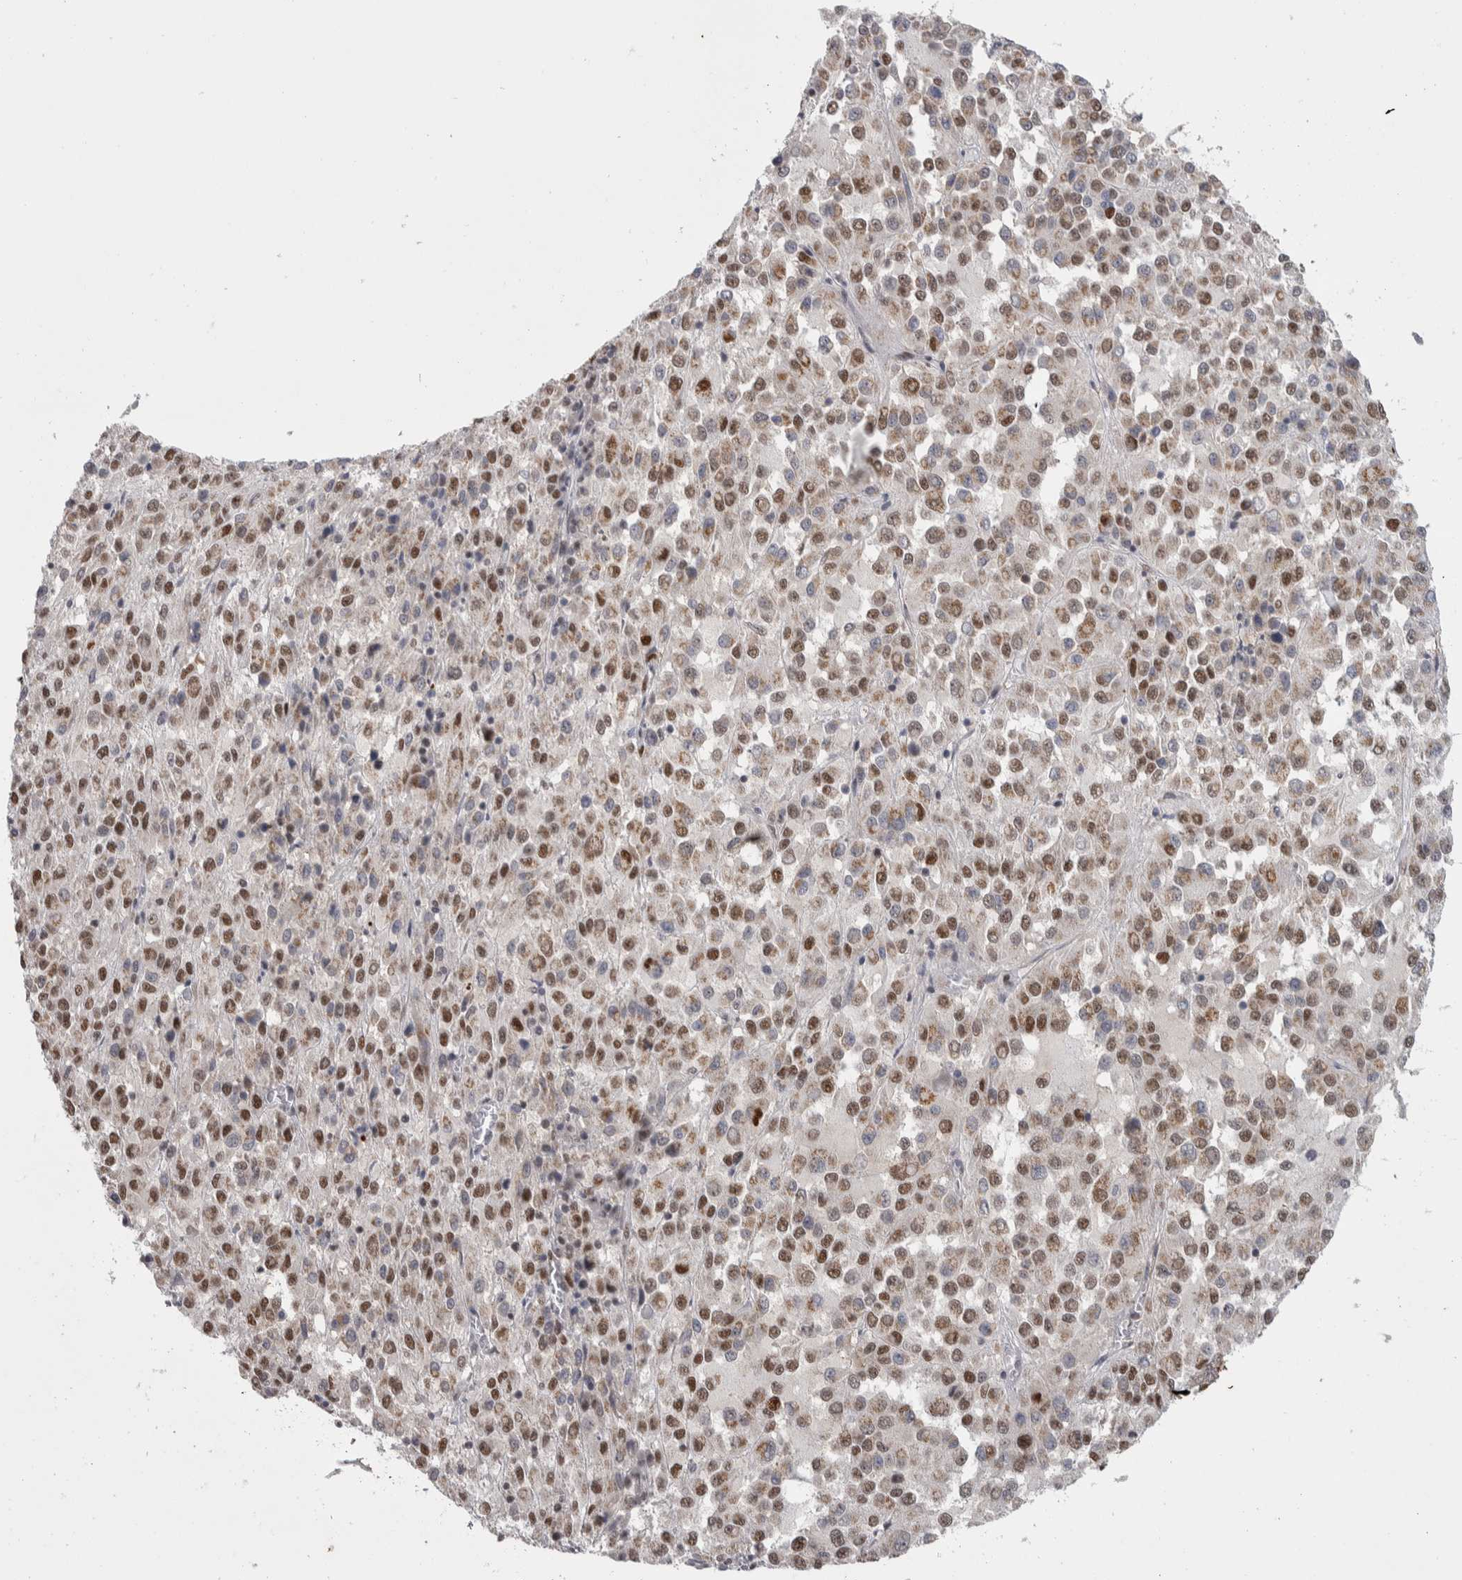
{"staining": {"intensity": "moderate", "quantity": "25%-75%", "location": "nuclear"}, "tissue": "melanoma", "cell_type": "Tumor cells", "image_type": "cancer", "snomed": [{"axis": "morphology", "description": "Malignant melanoma, Metastatic site"}, {"axis": "topography", "description": "Lung"}], "caption": "IHC photomicrograph of neoplastic tissue: human malignant melanoma (metastatic site) stained using immunohistochemistry exhibits medium levels of moderate protein expression localized specifically in the nuclear of tumor cells, appearing as a nuclear brown color.", "gene": "HEXIM2", "patient": {"sex": "male", "age": 64}}